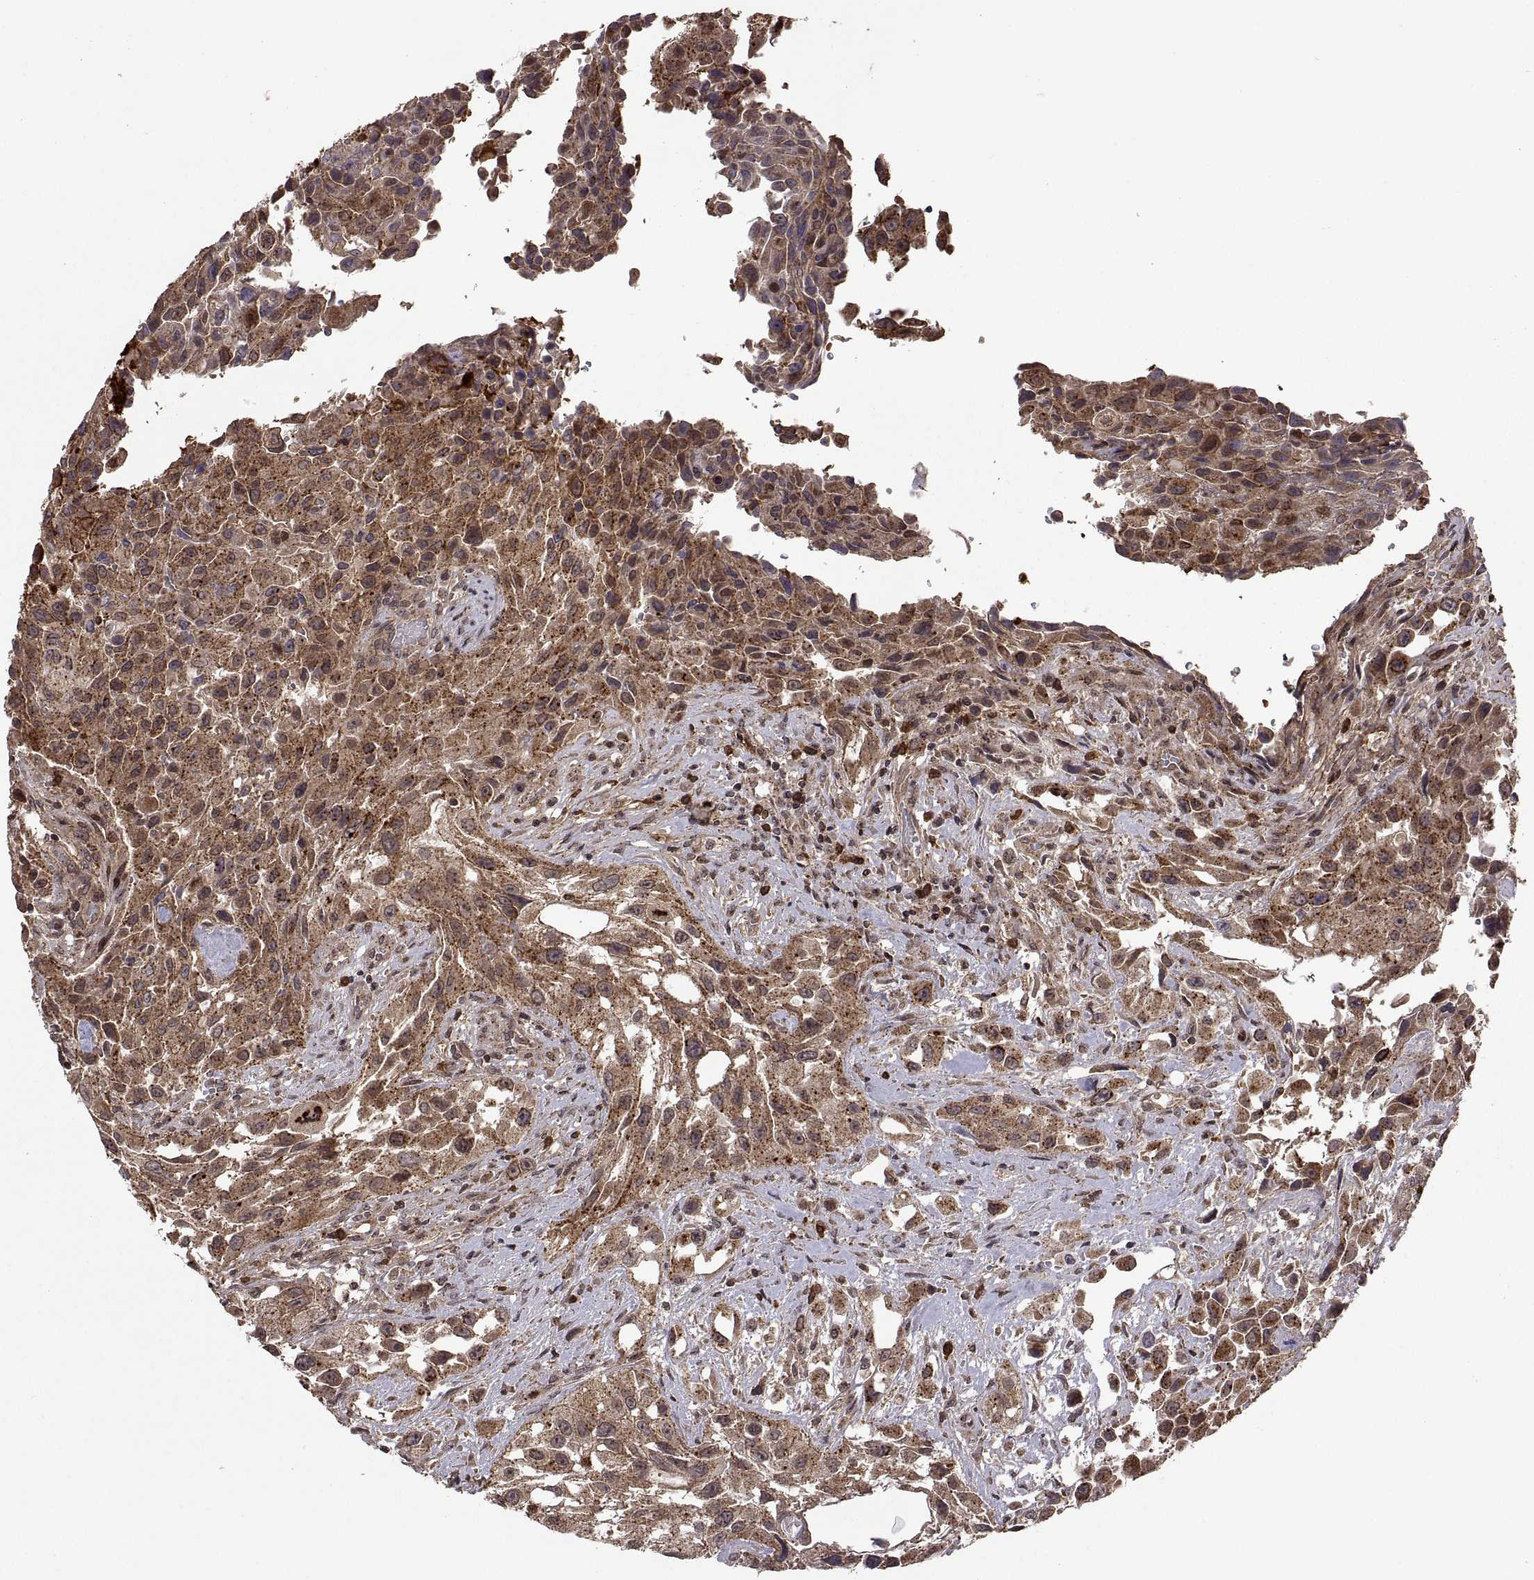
{"staining": {"intensity": "moderate", "quantity": ">75%", "location": "cytoplasmic/membranous"}, "tissue": "urothelial cancer", "cell_type": "Tumor cells", "image_type": "cancer", "snomed": [{"axis": "morphology", "description": "Urothelial carcinoma, High grade"}, {"axis": "topography", "description": "Urinary bladder"}], "caption": "This photomicrograph exhibits immunohistochemistry staining of human urothelial cancer, with medium moderate cytoplasmic/membranous expression in approximately >75% of tumor cells.", "gene": "ZNRF2", "patient": {"sex": "male", "age": 79}}